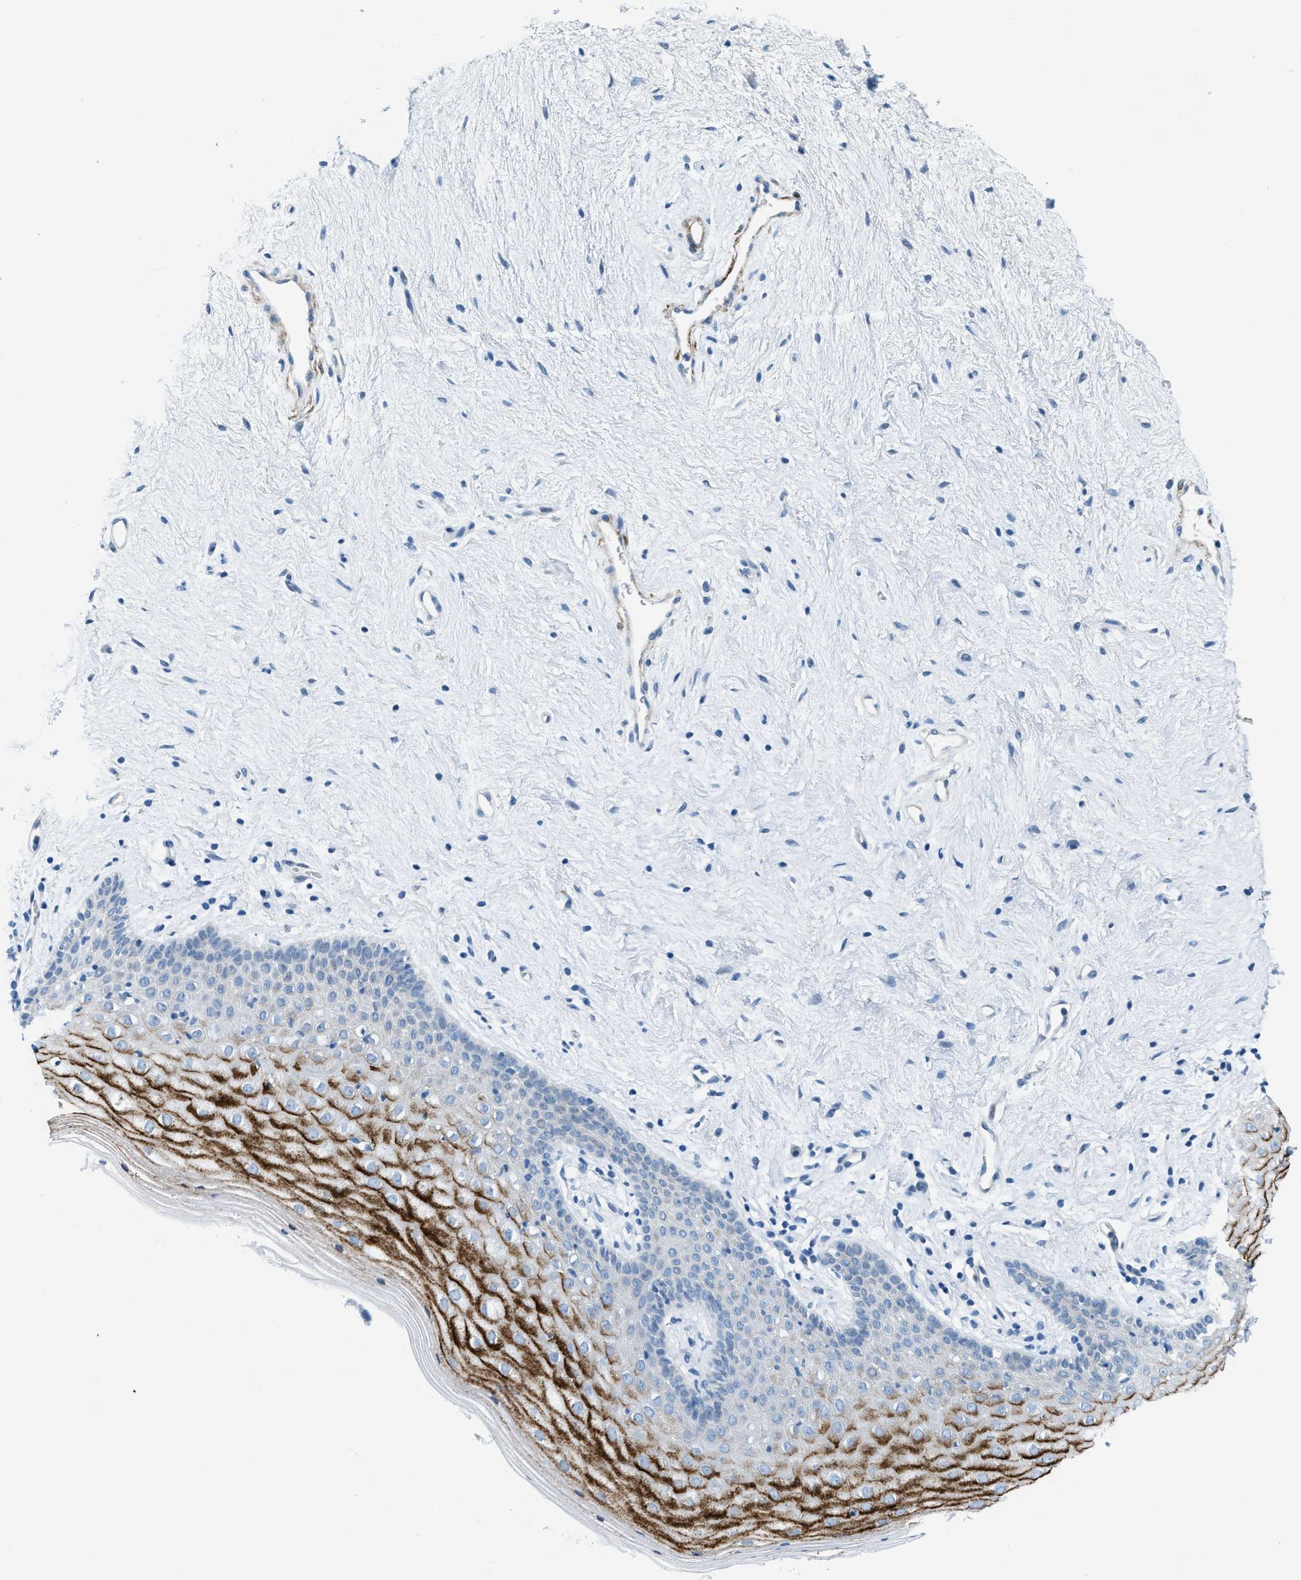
{"staining": {"intensity": "strong", "quantity": "25%-75%", "location": "cytoplasmic/membranous"}, "tissue": "vagina", "cell_type": "Squamous epithelial cells", "image_type": "normal", "snomed": [{"axis": "morphology", "description": "Normal tissue, NOS"}, {"axis": "topography", "description": "Vagina"}], "caption": "An immunohistochemistry micrograph of benign tissue is shown. Protein staining in brown highlights strong cytoplasmic/membranous positivity in vagina within squamous epithelial cells.", "gene": "MFSD13A", "patient": {"sex": "female", "age": 44}}